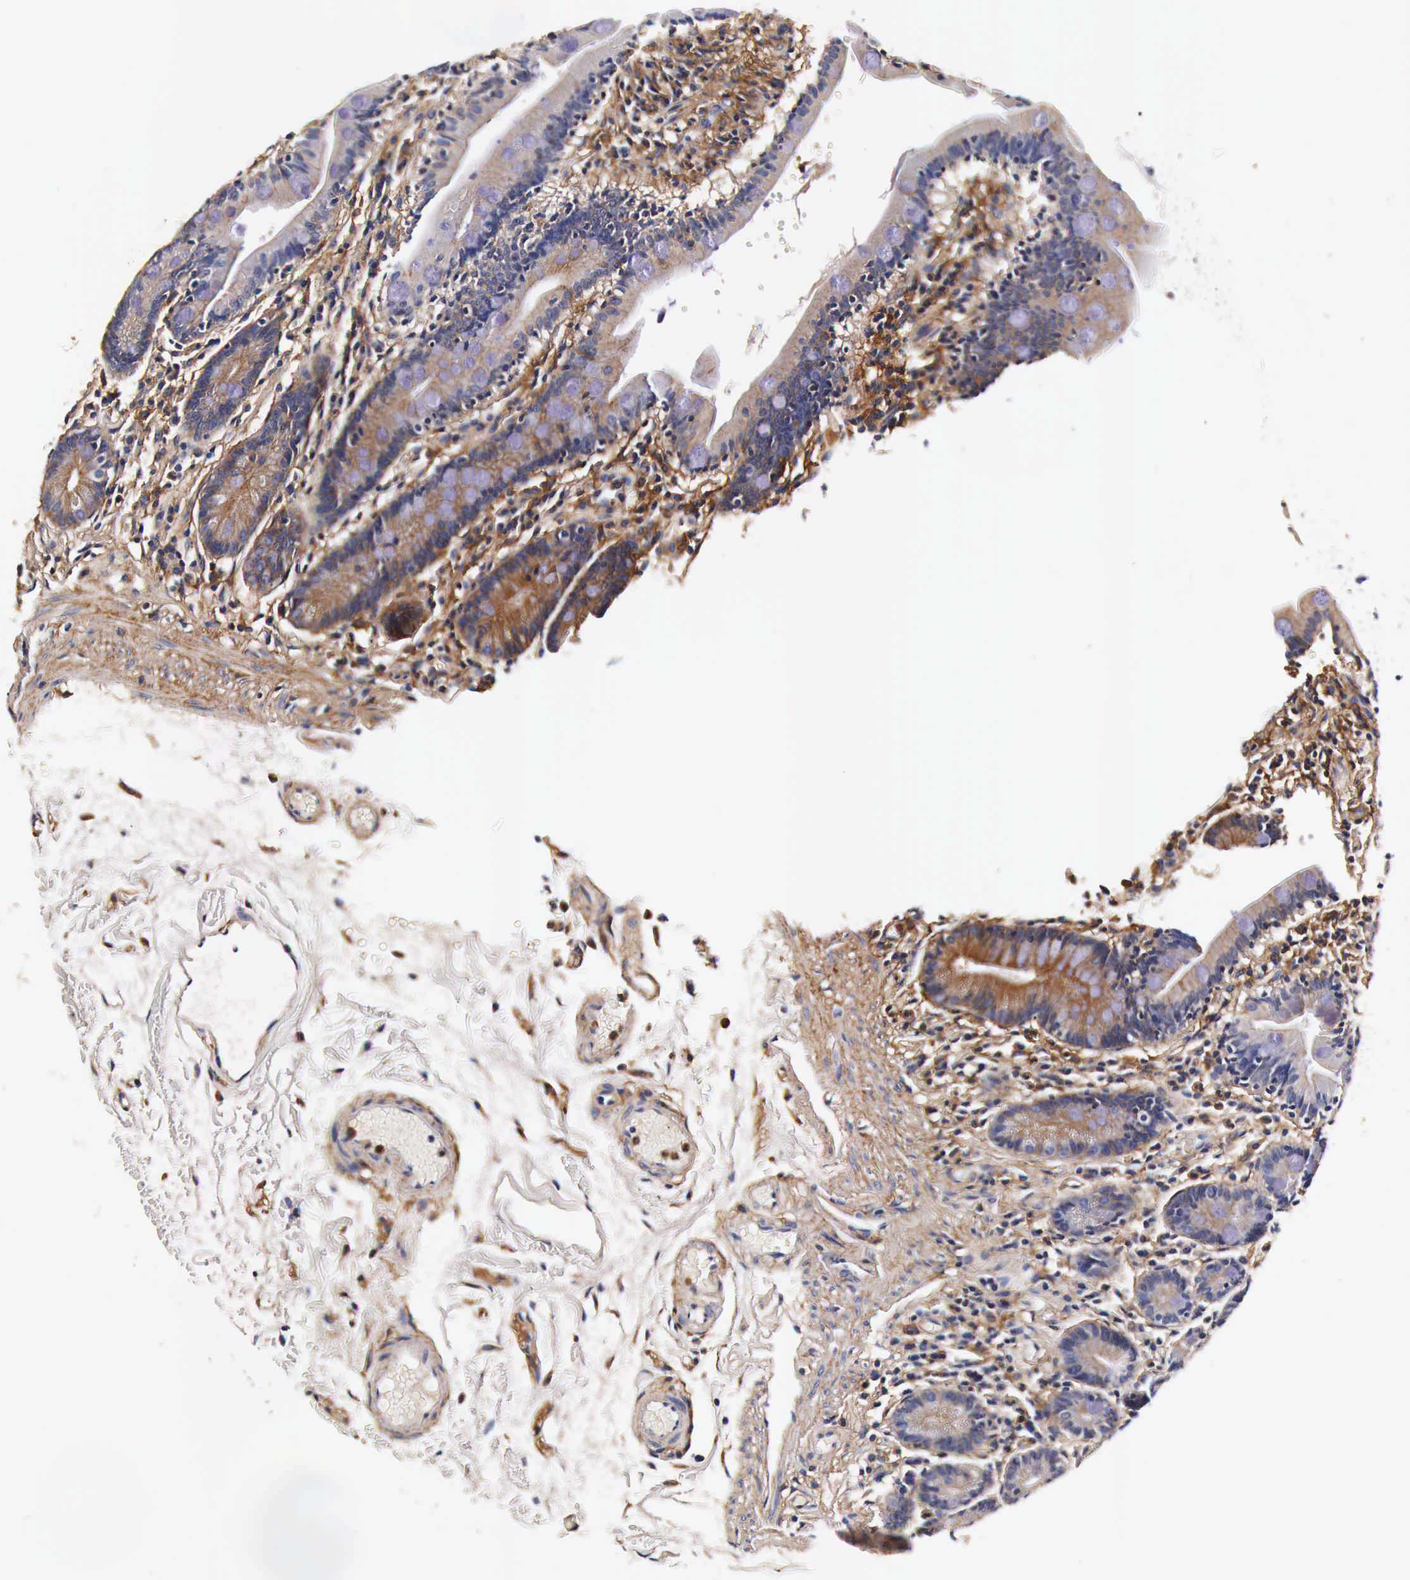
{"staining": {"intensity": "weak", "quantity": "25%-75%", "location": "cytoplasmic/membranous"}, "tissue": "small intestine", "cell_type": "Glandular cells", "image_type": "normal", "snomed": [{"axis": "morphology", "description": "Normal tissue, NOS"}, {"axis": "topography", "description": "Small intestine"}], "caption": "Weak cytoplasmic/membranous expression for a protein is appreciated in about 25%-75% of glandular cells of normal small intestine using IHC.", "gene": "RP2", "patient": {"sex": "female", "age": 69}}